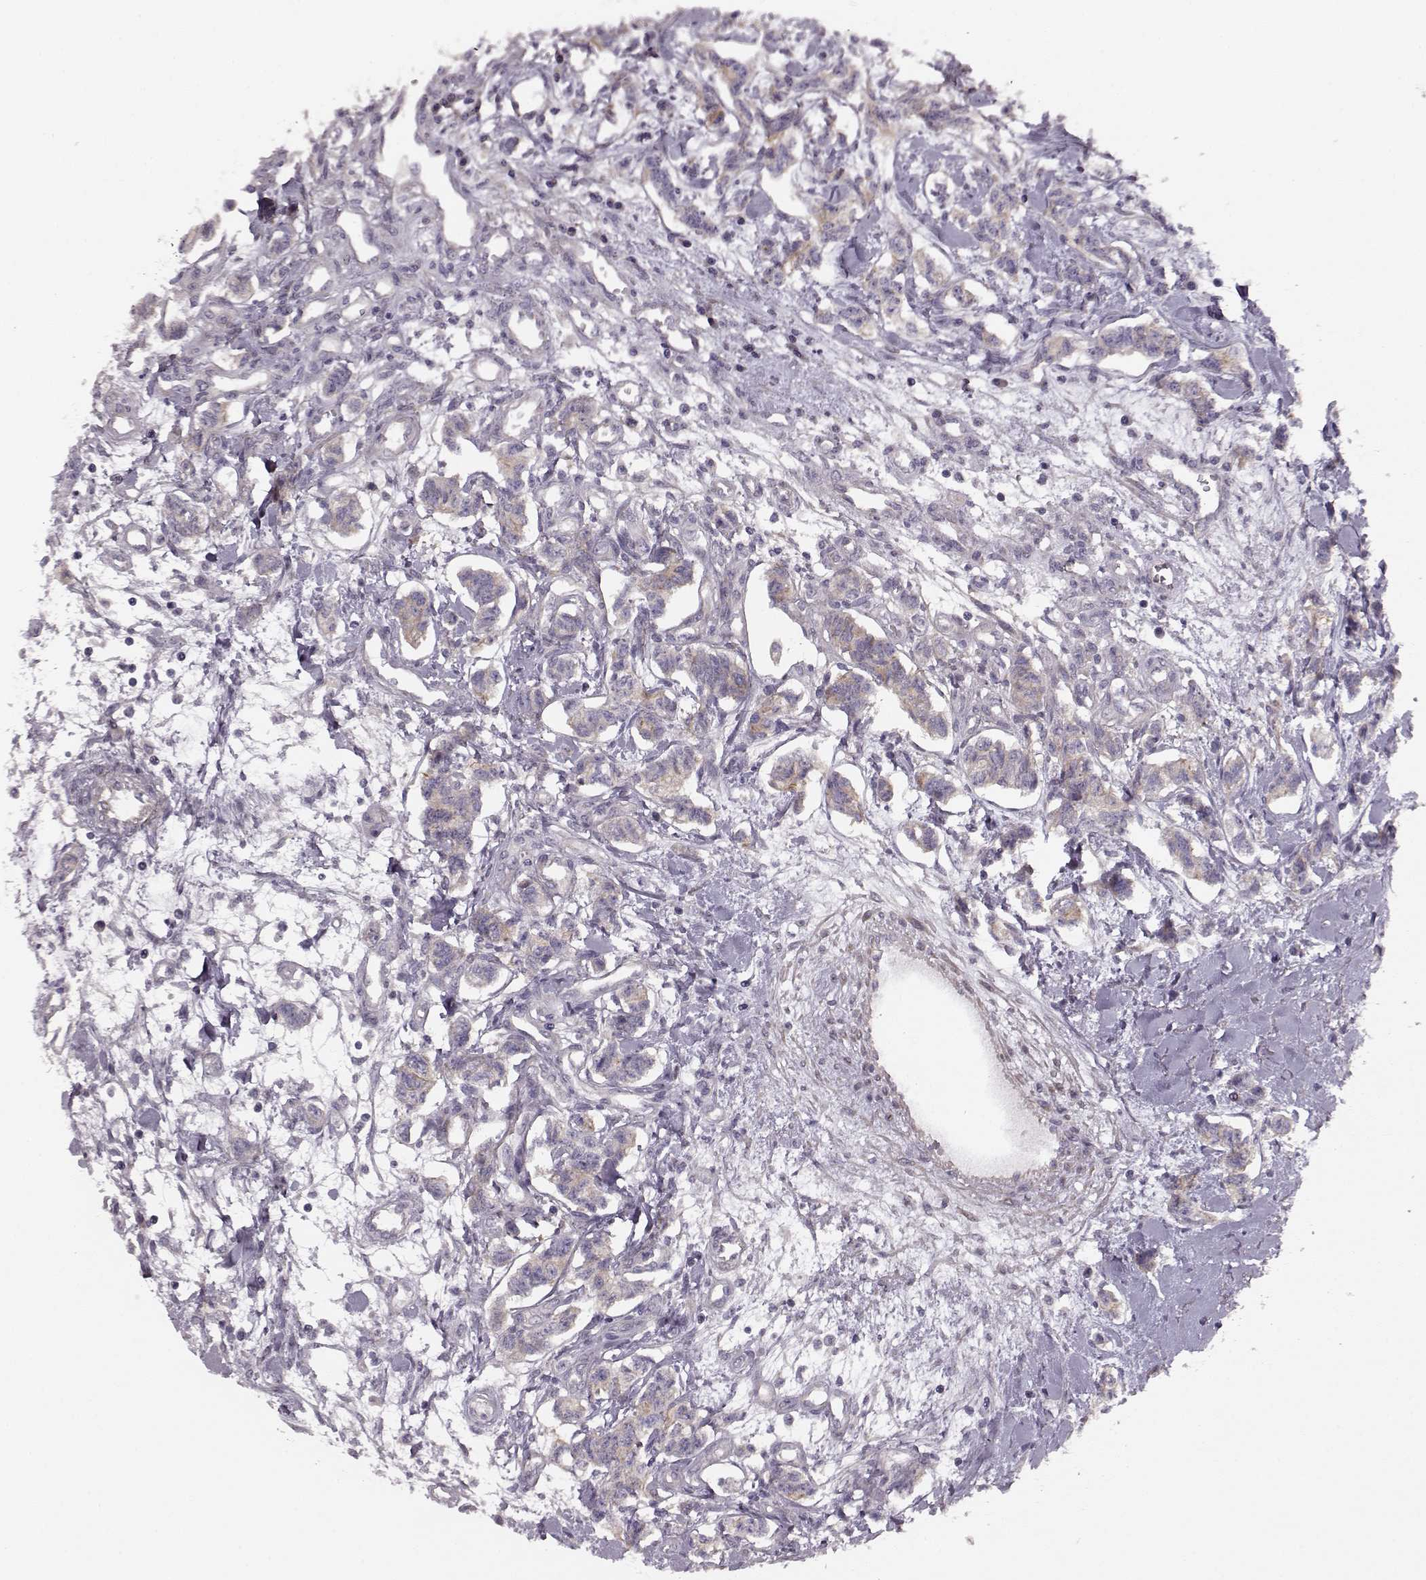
{"staining": {"intensity": "weak", "quantity": "<25%", "location": "cytoplasmic/membranous"}, "tissue": "carcinoid", "cell_type": "Tumor cells", "image_type": "cancer", "snomed": [{"axis": "morphology", "description": "Carcinoid, malignant, NOS"}, {"axis": "topography", "description": "Kidney"}], "caption": "IHC histopathology image of human carcinoid stained for a protein (brown), which reveals no staining in tumor cells.", "gene": "MTR", "patient": {"sex": "female", "age": 41}}